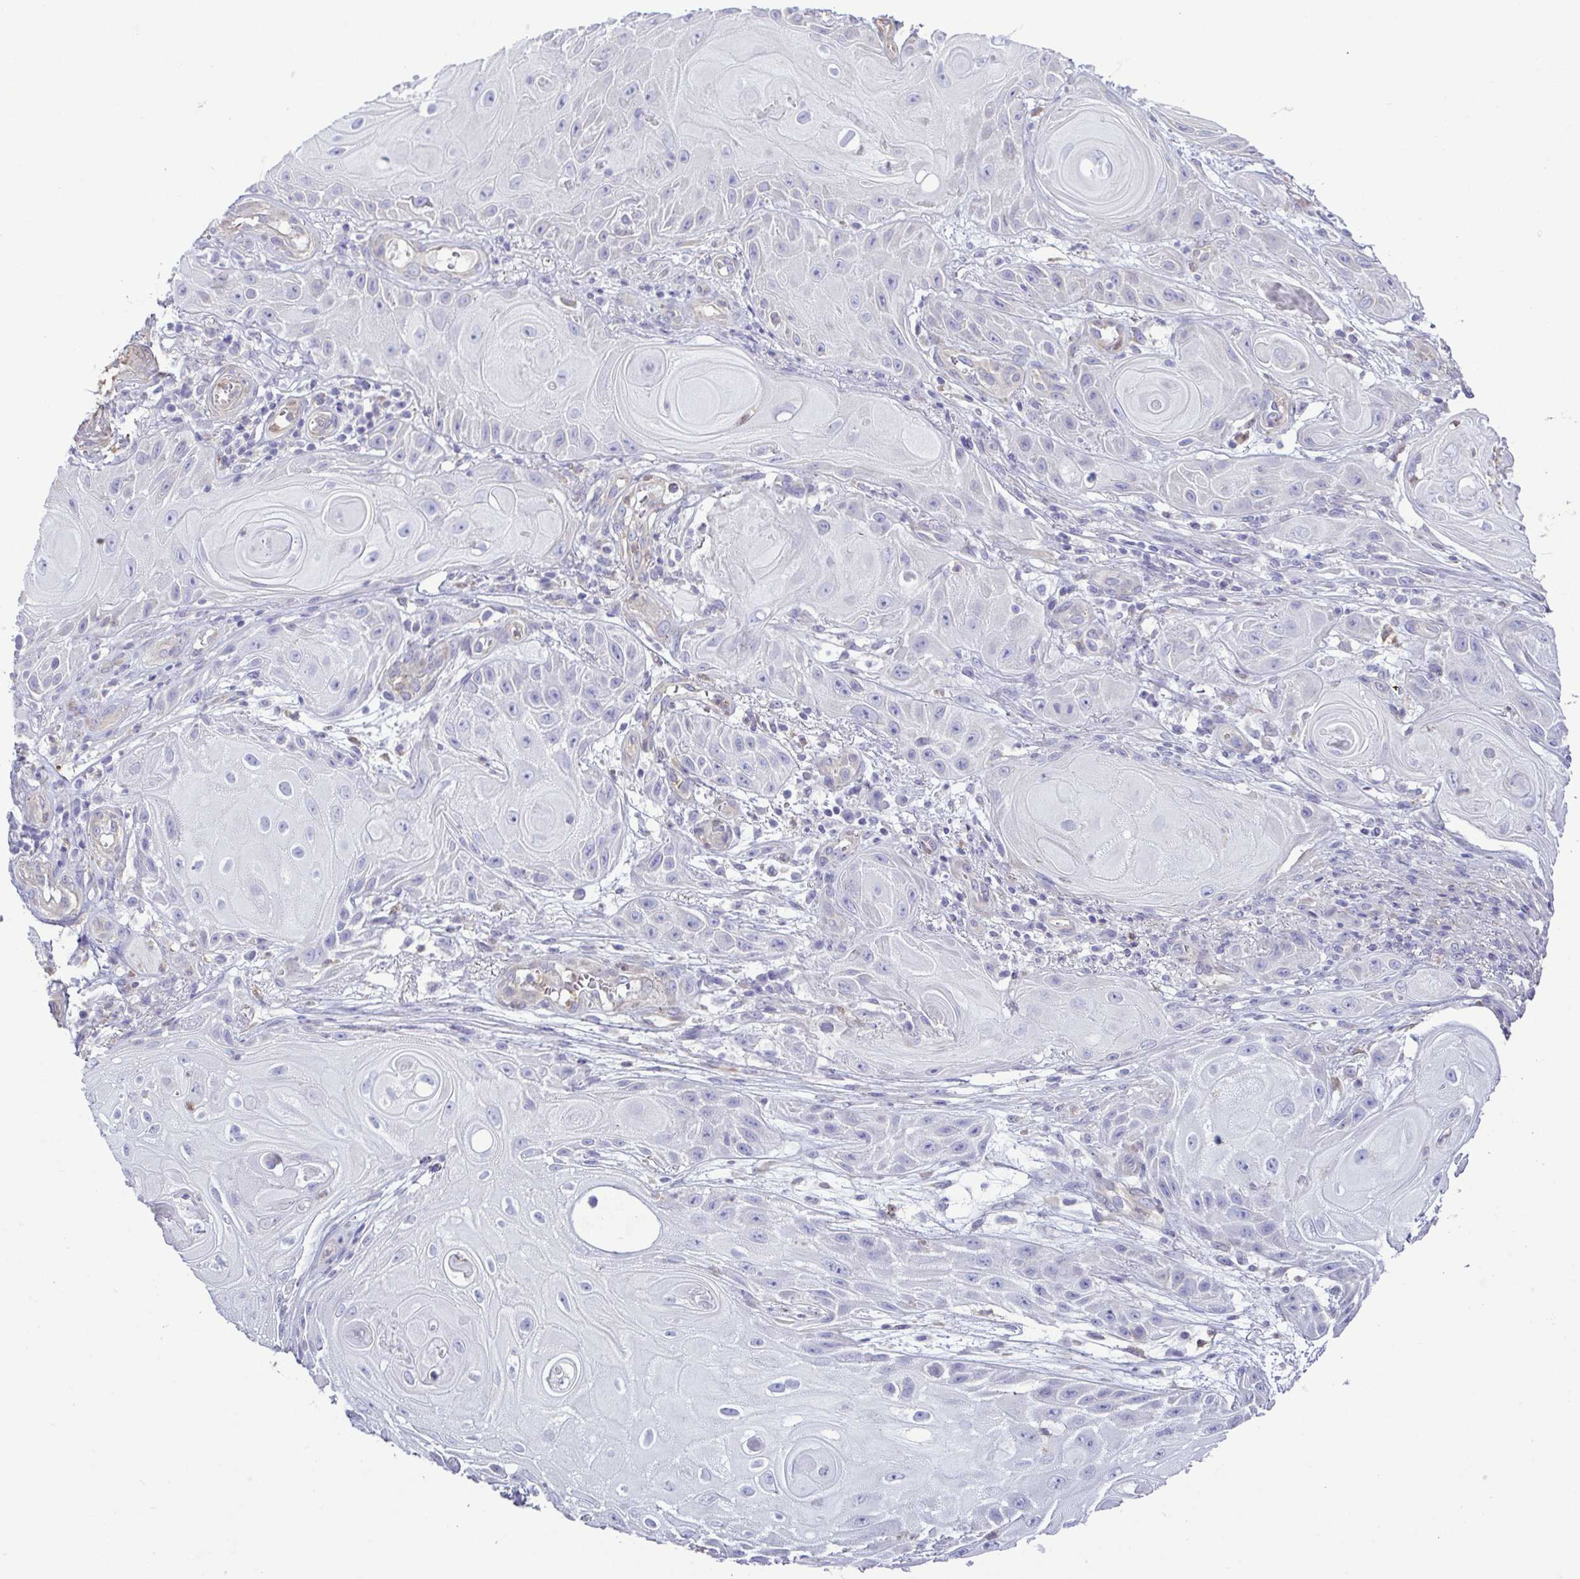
{"staining": {"intensity": "negative", "quantity": "none", "location": "none"}, "tissue": "skin cancer", "cell_type": "Tumor cells", "image_type": "cancer", "snomed": [{"axis": "morphology", "description": "Squamous cell carcinoma, NOS"}, {"axis": "topography", "description": "Skin"}], "caption": "The micrograph displays no staining of tumor cells in skin squamous cell carcinoma.", "gene": "MYL10", "patient": {"sex": "male", "age": 62}}